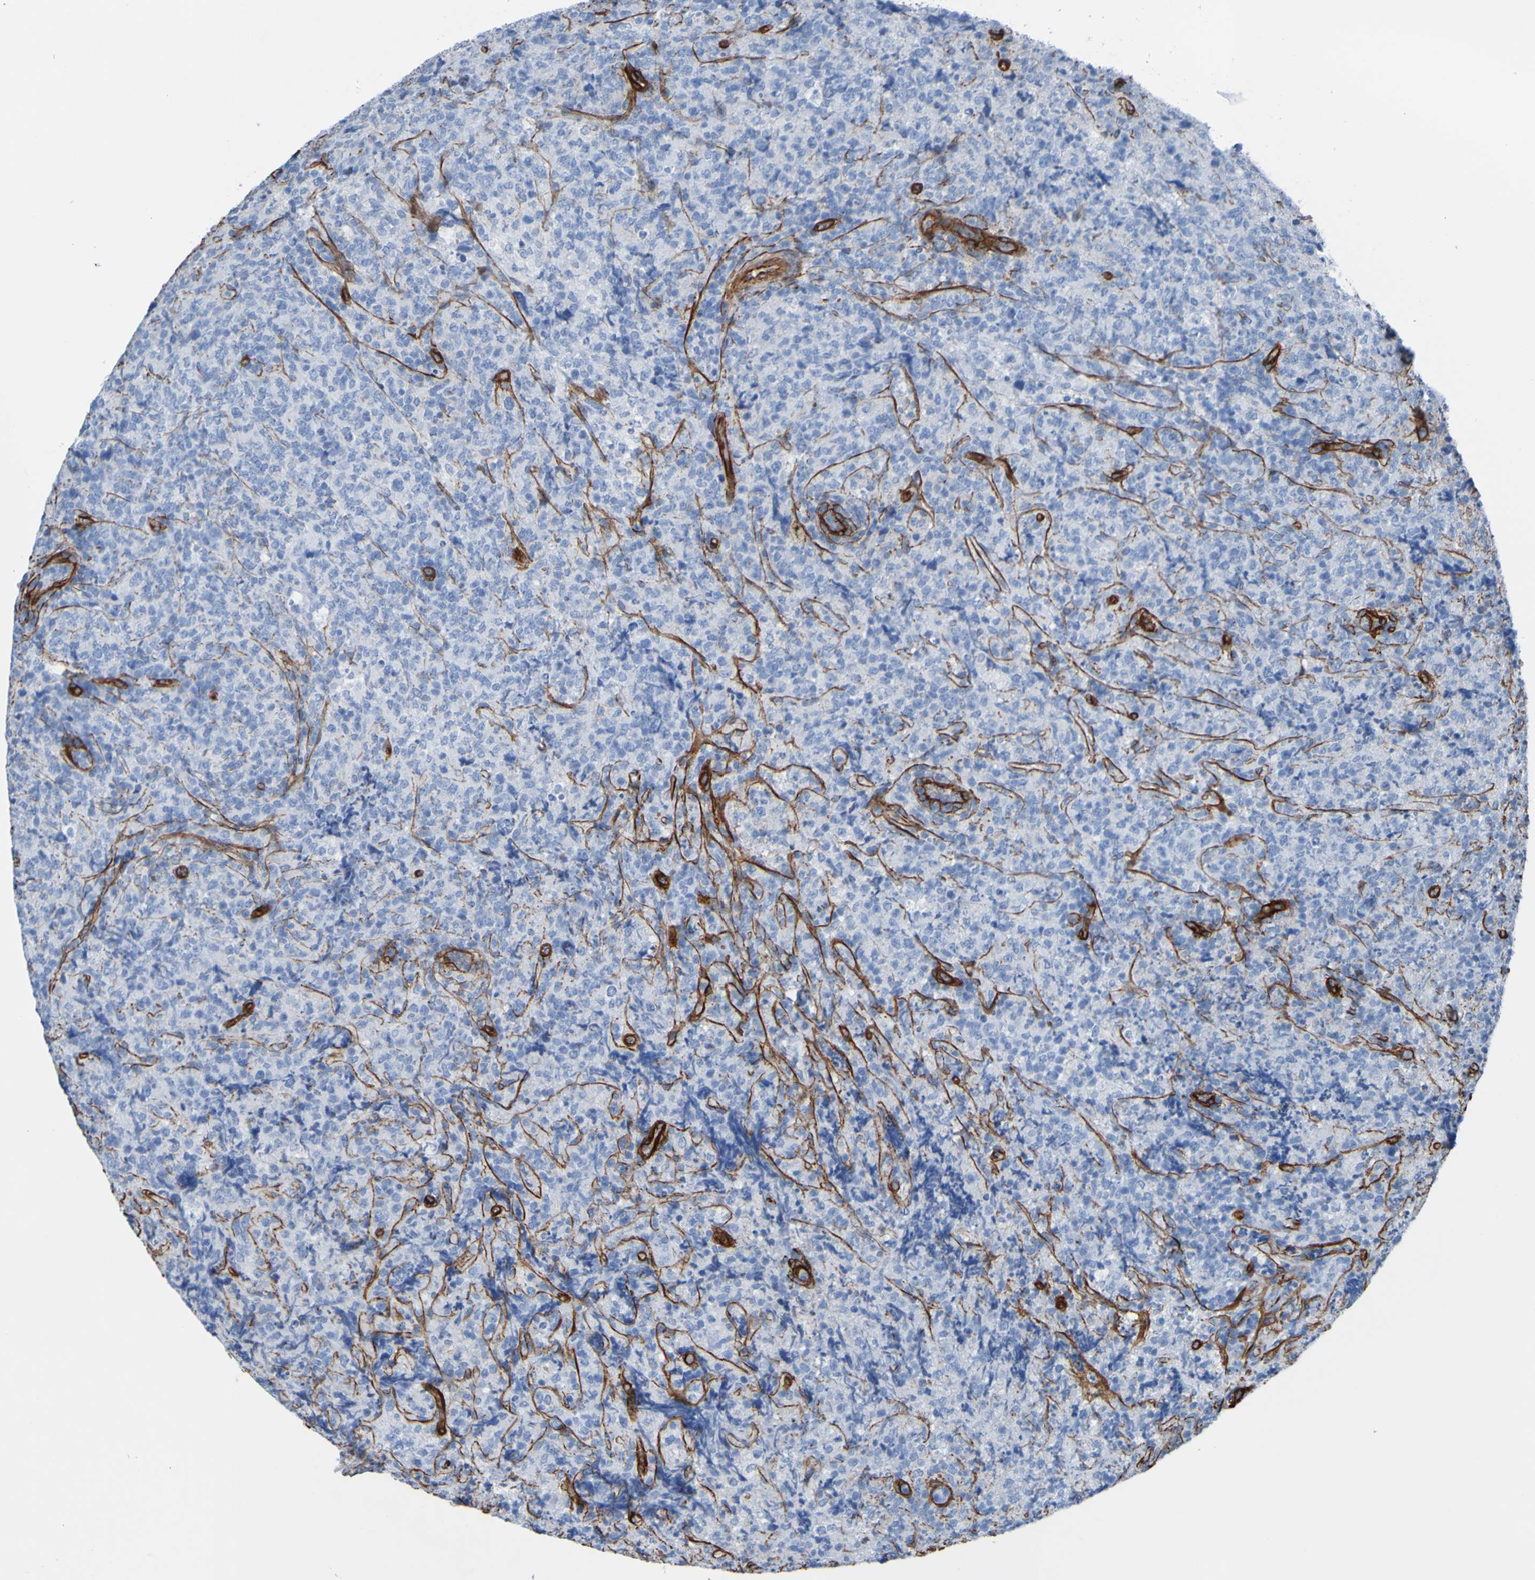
{"staining": {"intensity": "negative", "quantity": "none", "location": "none"}, "tissue": "lymphoma", "cell_type": "Tumor cells", "image_type": "cancer", "snomed": [{"axis": "morphology", "description": "Malignant lymphoma, non-Hodgkin's type, High grade"}, {"axis": "topography", "description": "Tonsil"}], "caption": "Lymphoma was stained to show a protein in brown. There is no significant expression in tumor cells.", "gene": "COL4A2", "patient": {"sex": "female", "age": 36}}